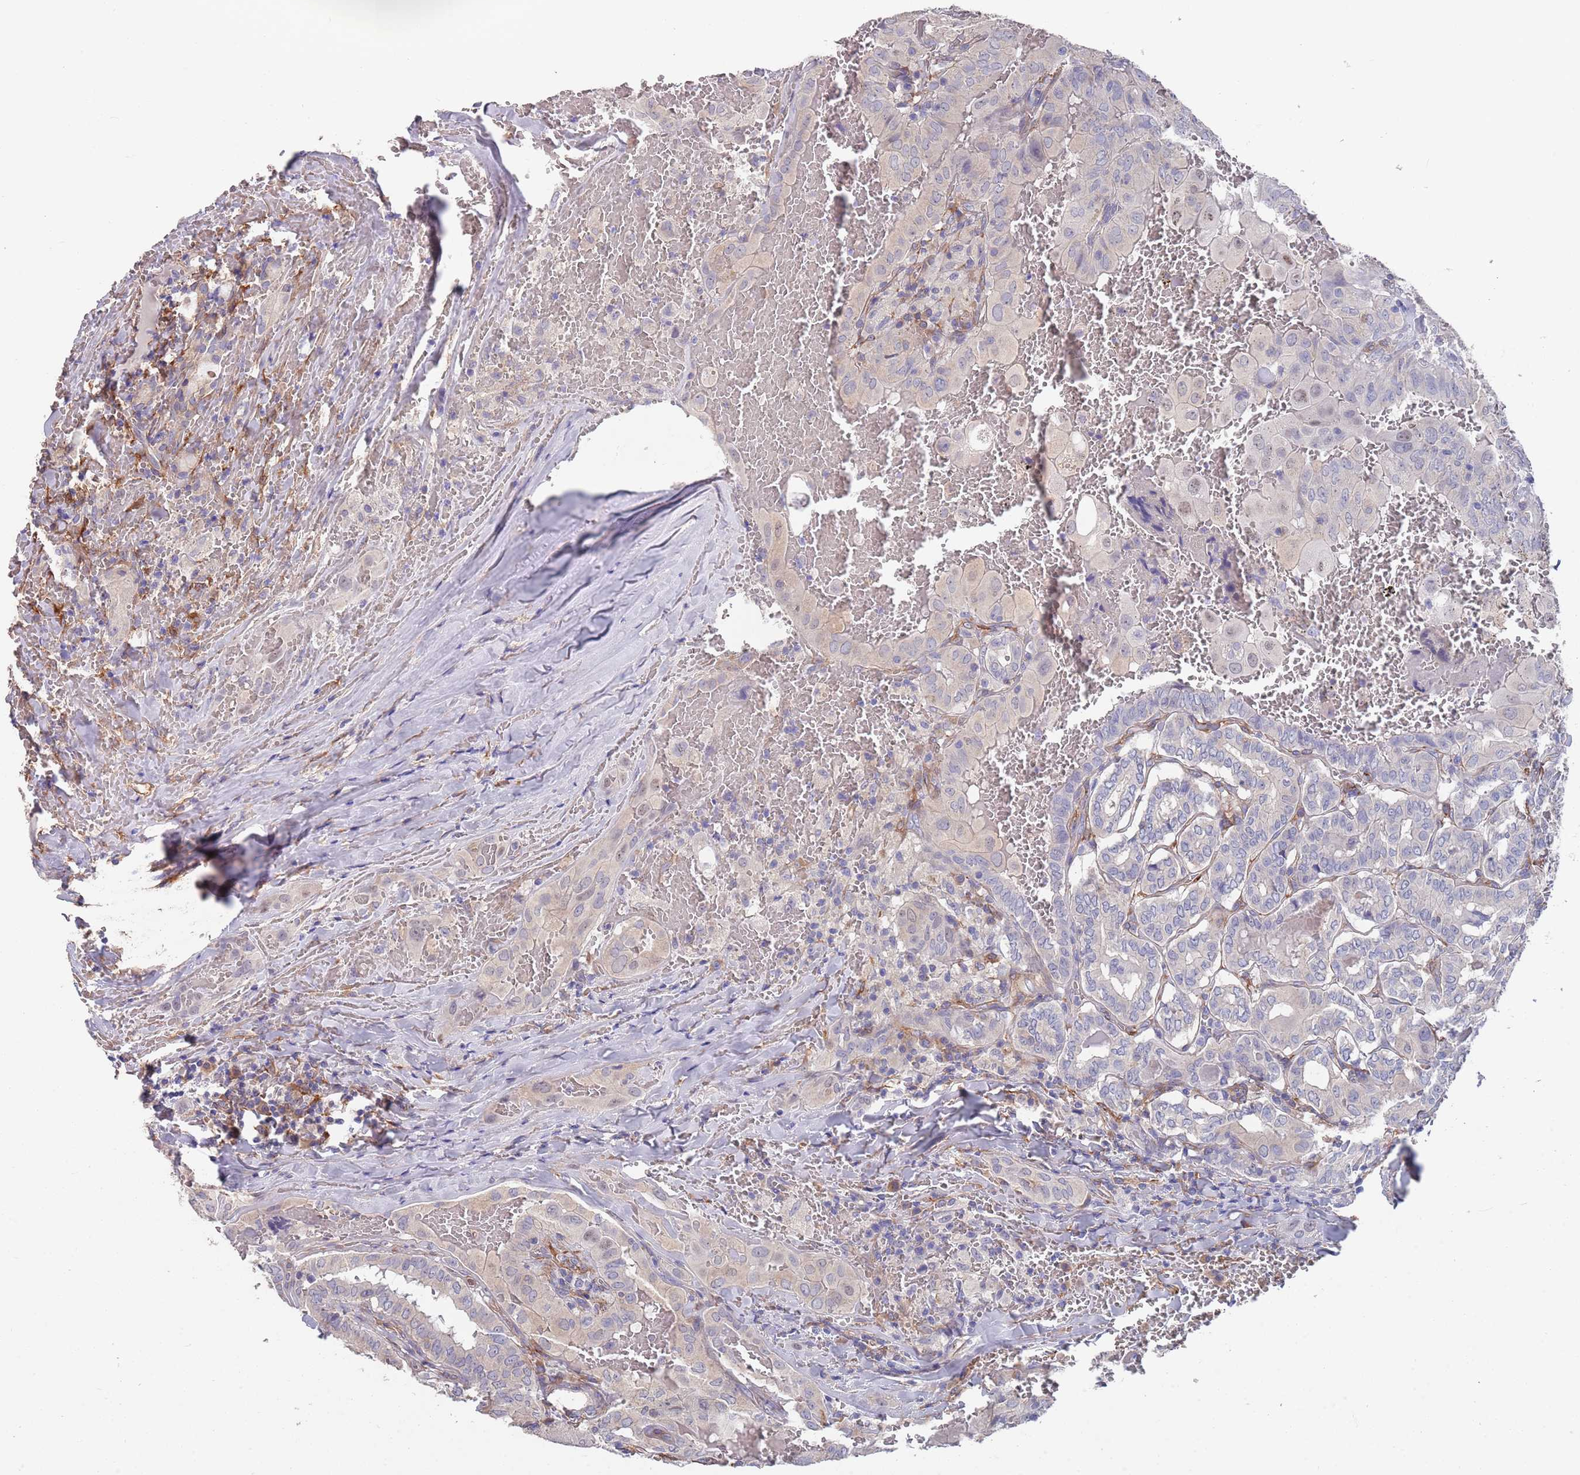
{"staining": {"intensity": "negative", "quantity": "none", "location": "none"}, "tissue": "thyroid cancer", "cell_type": "Tumor cells", "image_type": "cancer", "snomed": [{"axis": "morphology", "description": "Papillary adenocarcinoma, NOS"}, {"axis": "topography", "description": "Thyroid gland"}], "caption": "An immunohistochemistry micrograph of papillary adenocarcinoma (thyroid) is shown. There is no staining in tumor cells of papillary adenocarcinoma (thyroid).", "gene": "ANK2", "patient": {"sex": "female", "age": 72}}